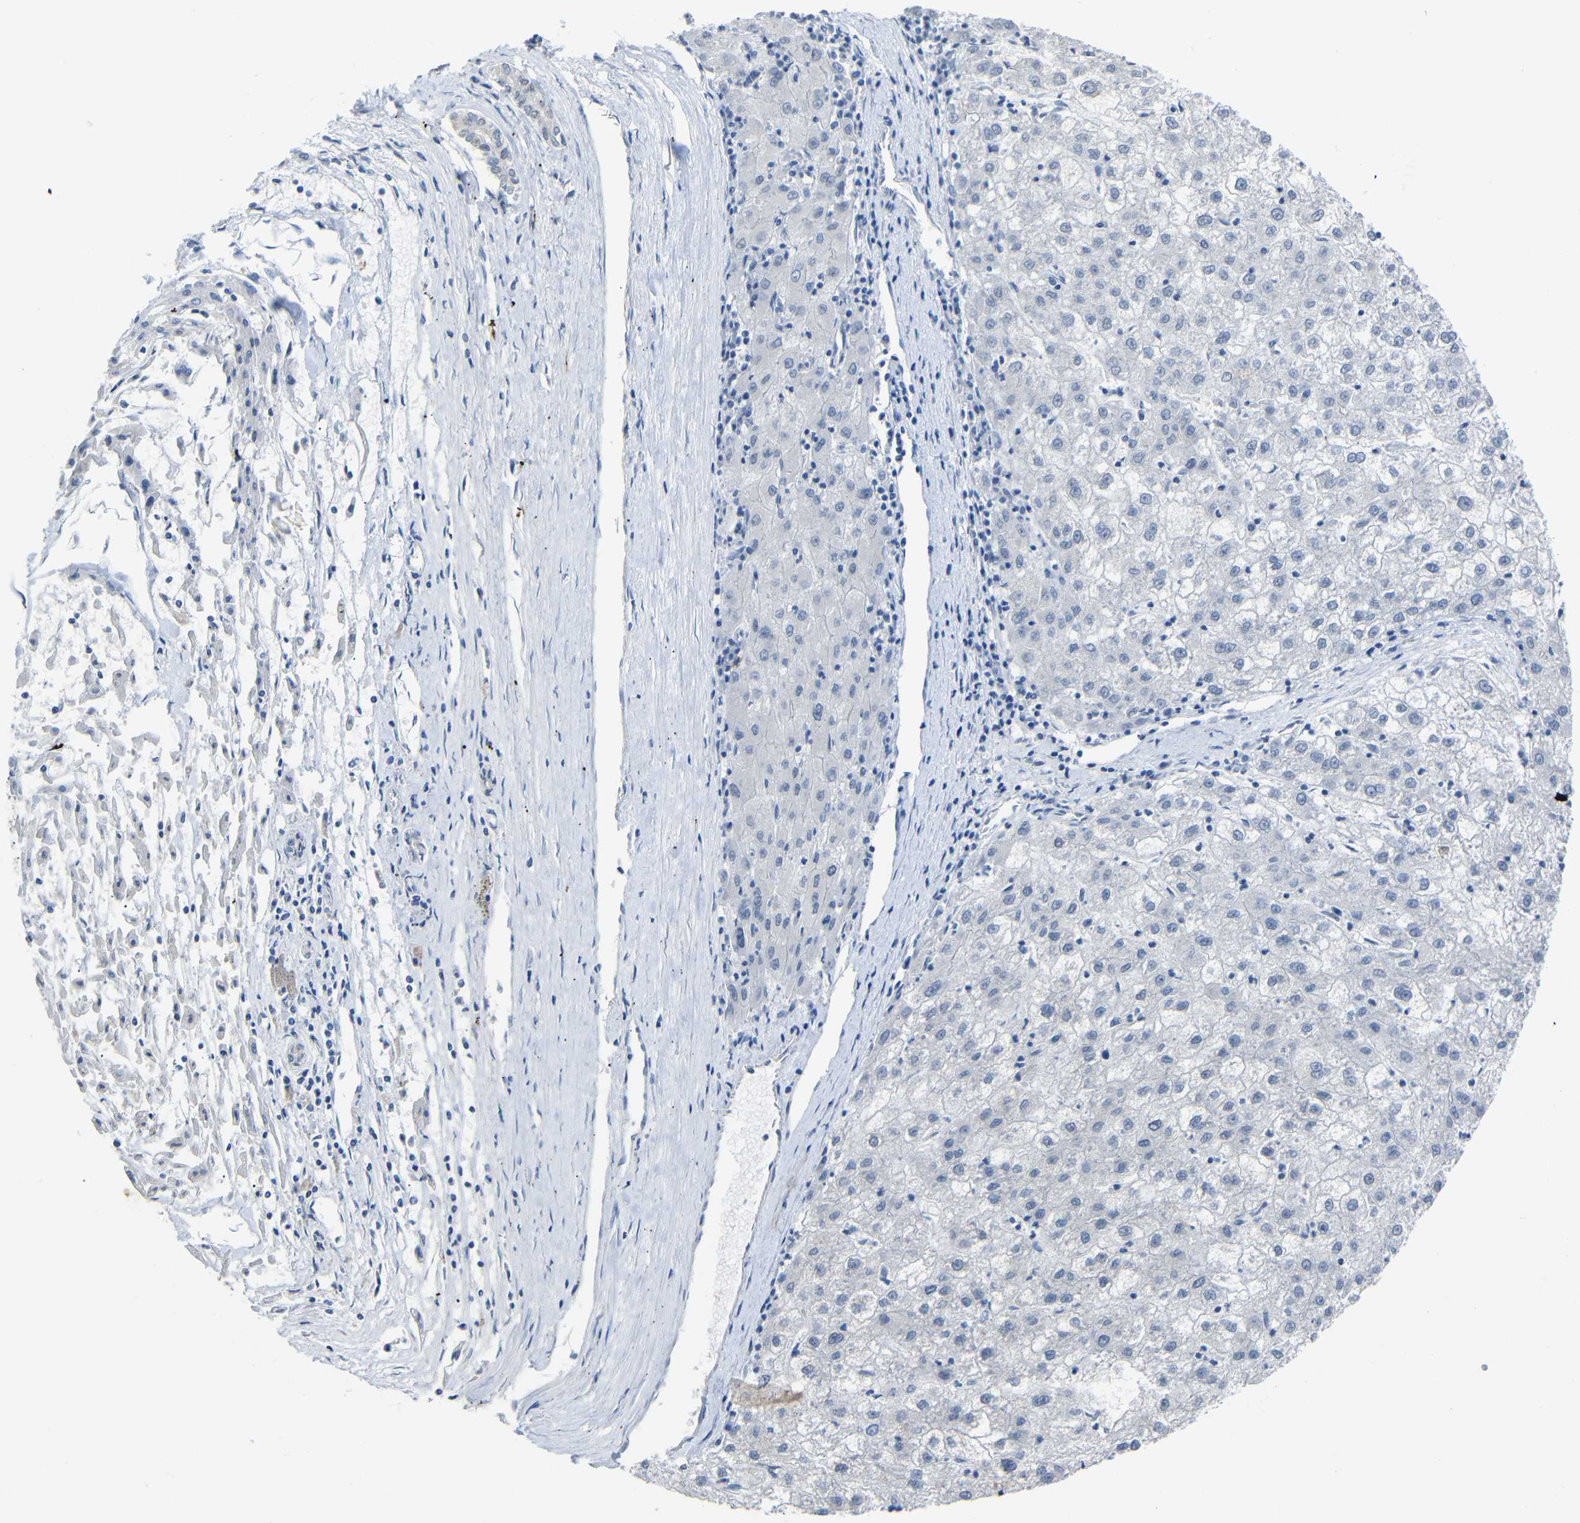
{"staining": {"intensity": "negative", "quantity": "none", "location": "none"}, "tissue": "liver cancer", "cell_type": "Tumor cells", "image_type": "cancer", "snomed": [{"axis": "morphology", "description": "Carcinoma, Hepatocellular, NOS"}, {"axis": "topography", "description": "Liver"}], "caption": "DAB immunohistochemical staining of hepatocellular carcinoma (liver) demonstrates no significant expression in tumor cells.", "gene": "HNF1A", "patient": {"sex": "male", "age": 72}}